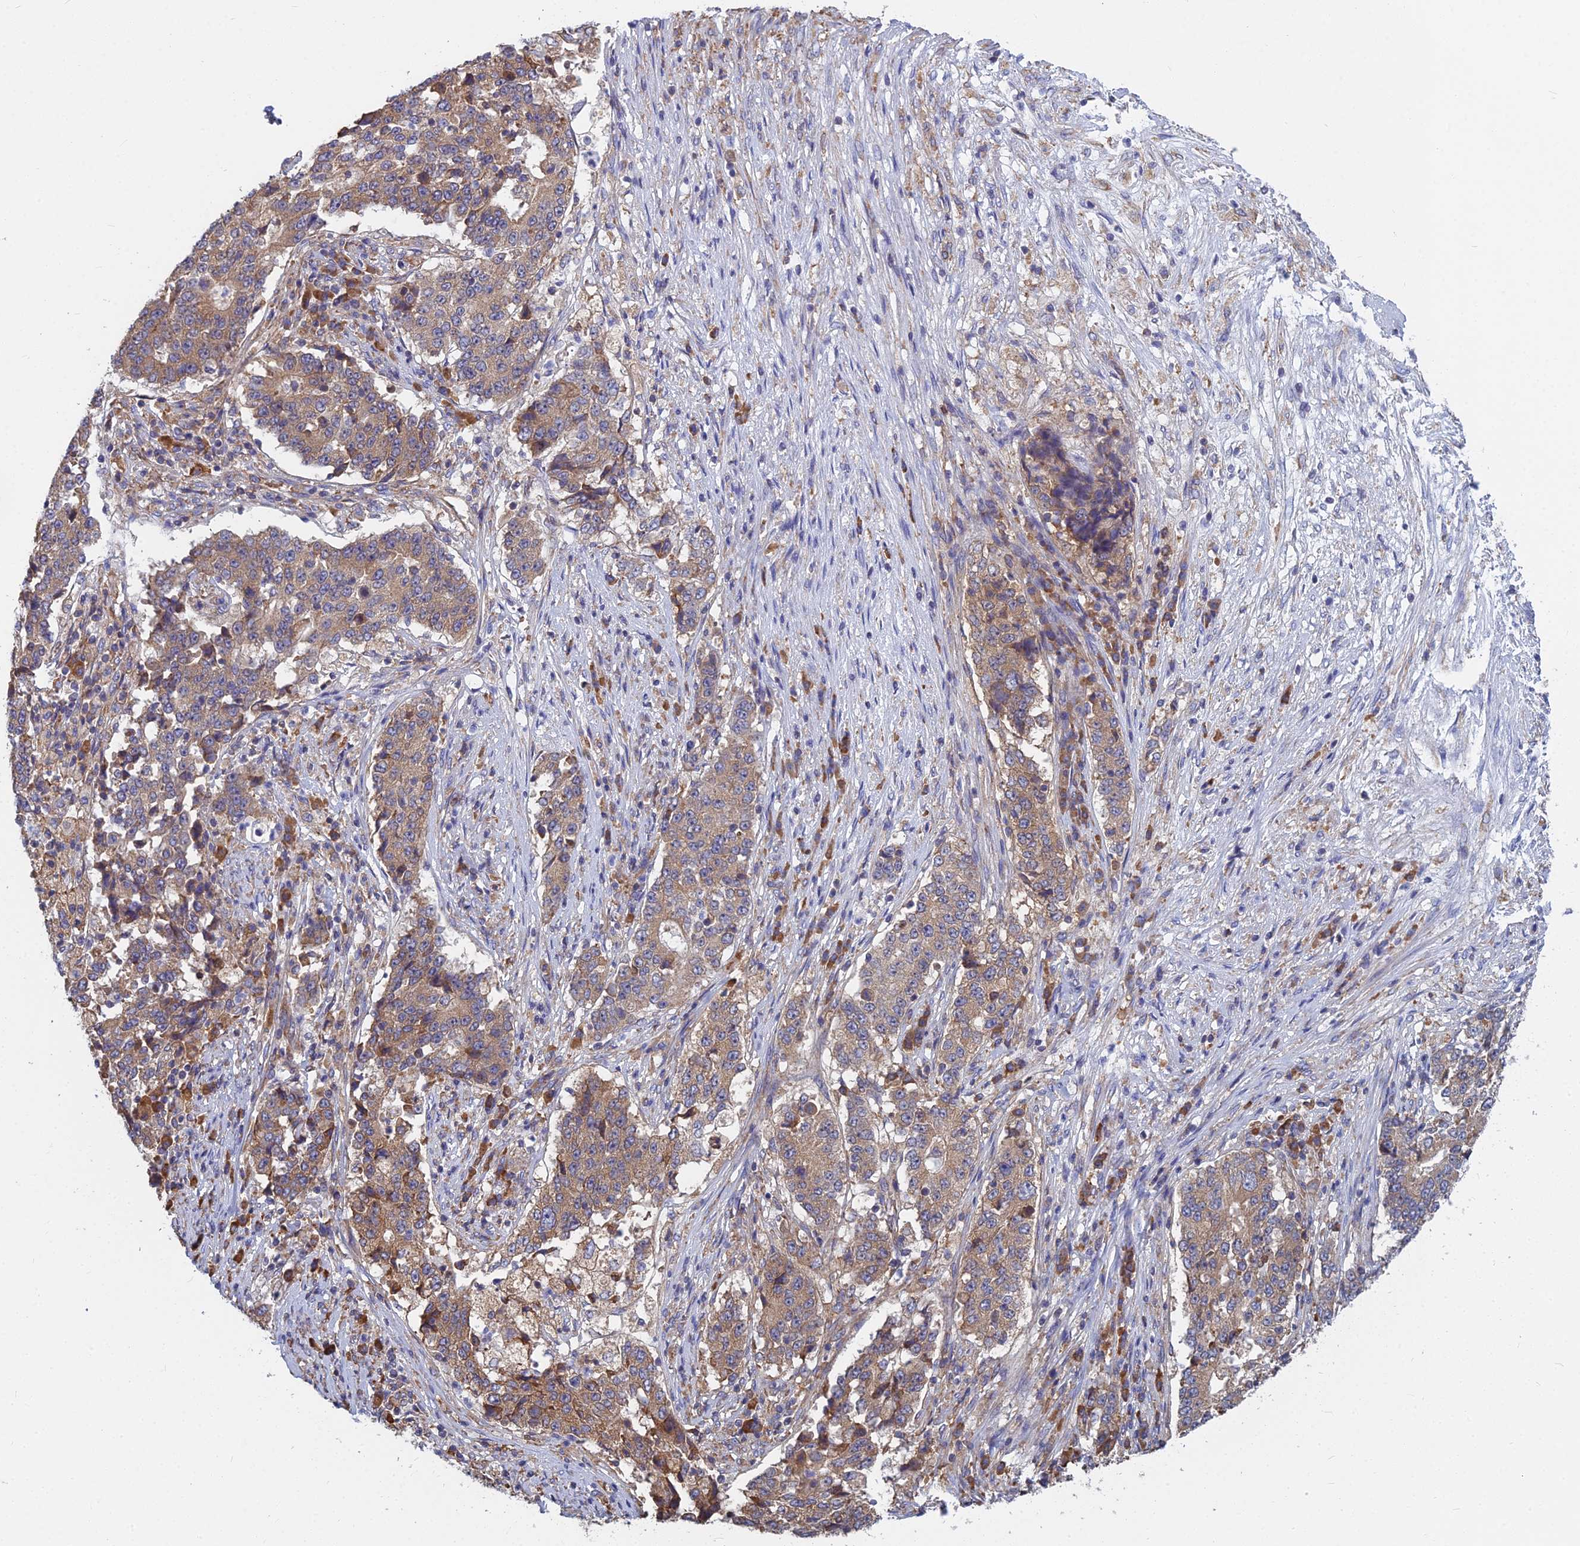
{"staining": {"intensity": "moderate", "quantity": ">75%", "location": "cytoplasmic/membranous"}, "tissue": "stomach cancer", "cell_type": "Tumor cells", "image_type": "cancer", "snomed": [{"axis": "morphology", "description": "Adenocarcinoma, NOS"}, {"axis": "topography", "description": "Stomach"}], "caption": "IHC (DAB) staining of human stomach adenocarcinoma demonstrates moderate cytoplasmic/membranous protein staining in about >75% of tumor cells.", "gene": "KIAA1143", "patient": {"sex": "male", "age": 59}}